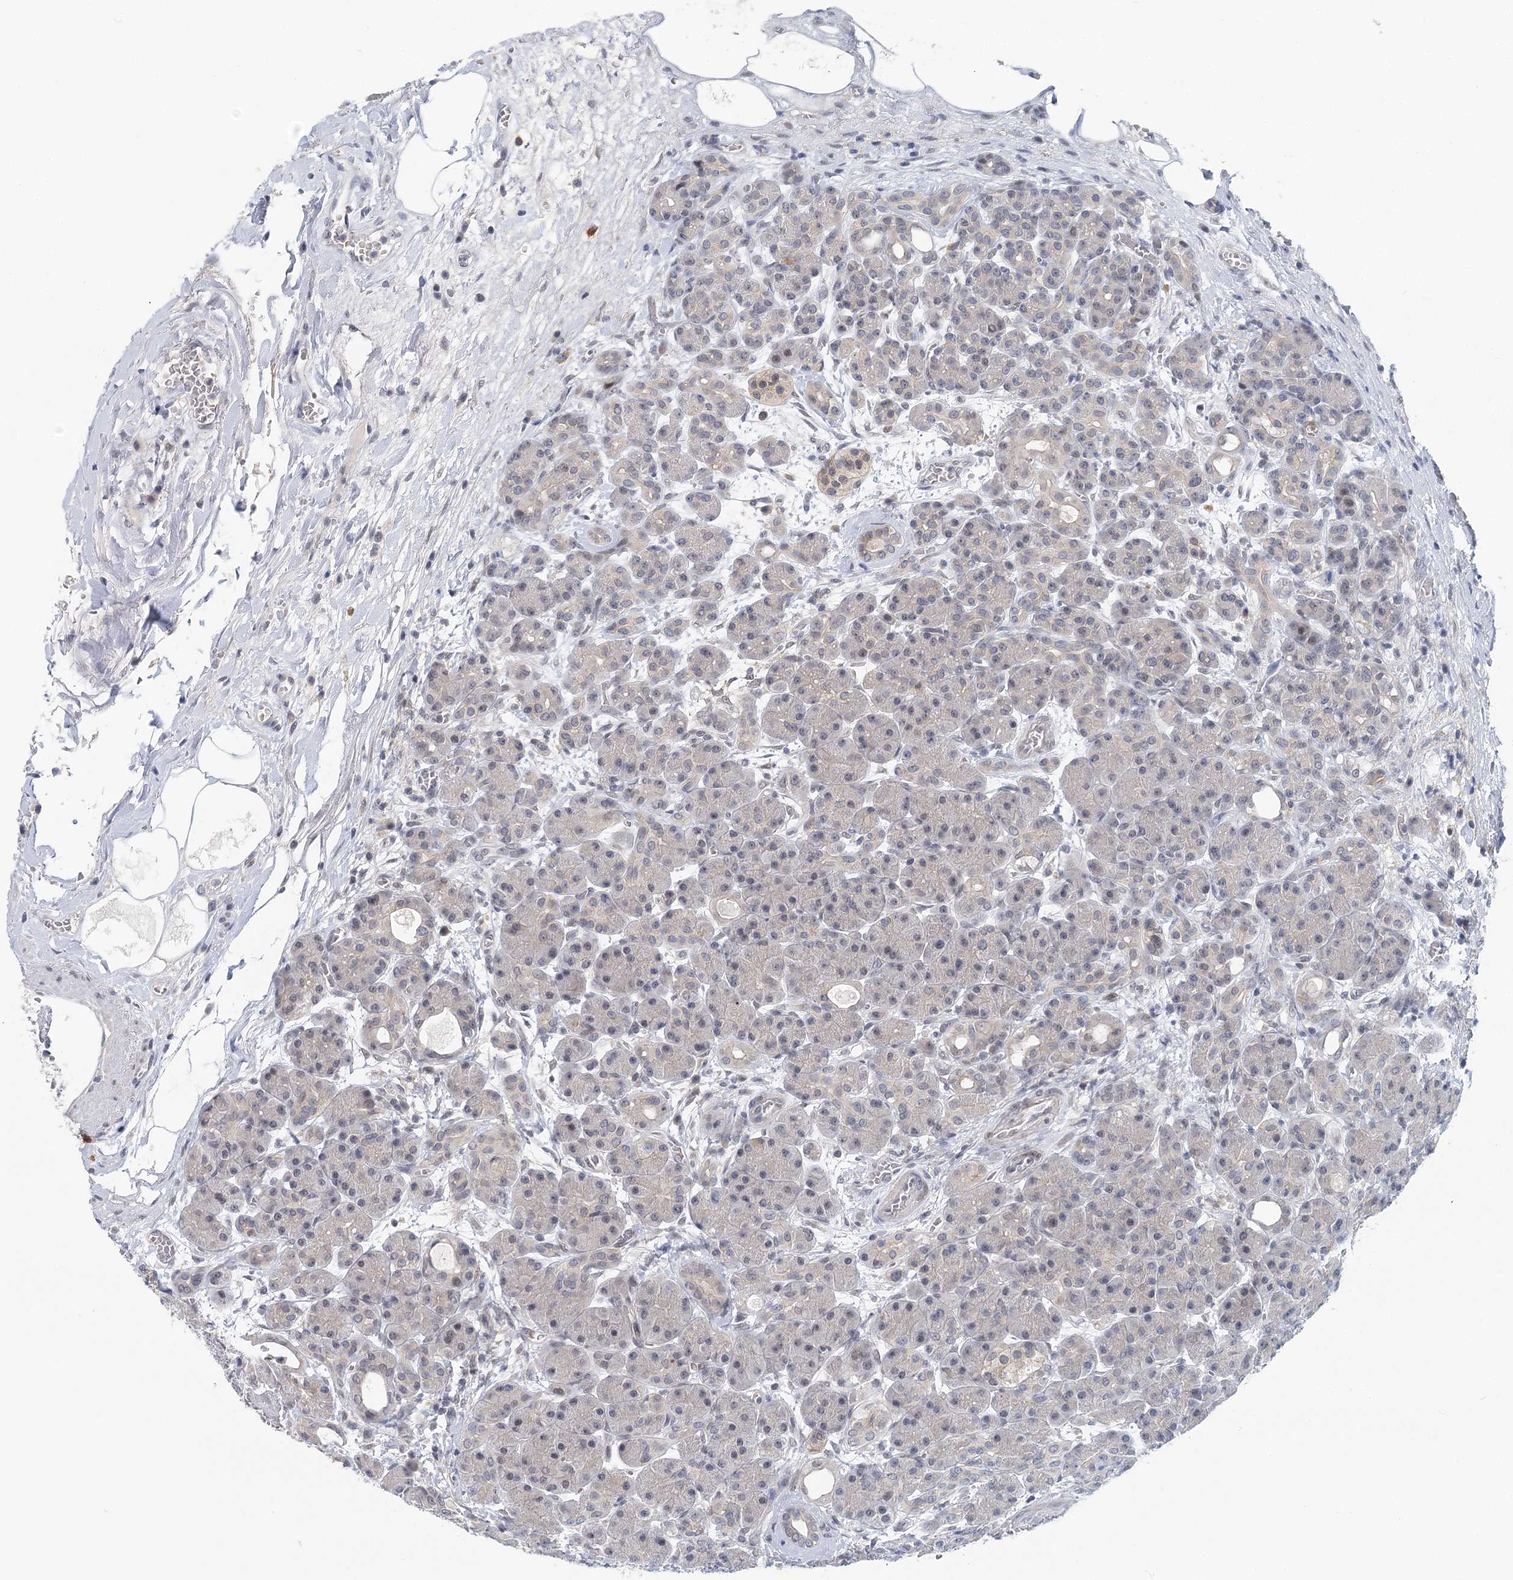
{"staining": {"intensity": "negative", "quantity": "none", "location": "none"}, "tissue": "pancreas", "cell_type": "Exocrine glandular cells", "image_type": "normal", "snomed": [{"axis": "morphology", "description": "Normal tissue, NOS"}, {"axis": "topography", "description": "Pancreas"}], "caption": "High magnification brightfield microscopy of unremarkable pancreas stained with DAB (brown) and counterstained with hematoxylin (blue): exocrine glandular cells show no significant expression. (Immunohistochemistry, brightfield microscopy, high magnification).", "gene": "HYCC2", "patient": {"sex": "male", "age": 63}}